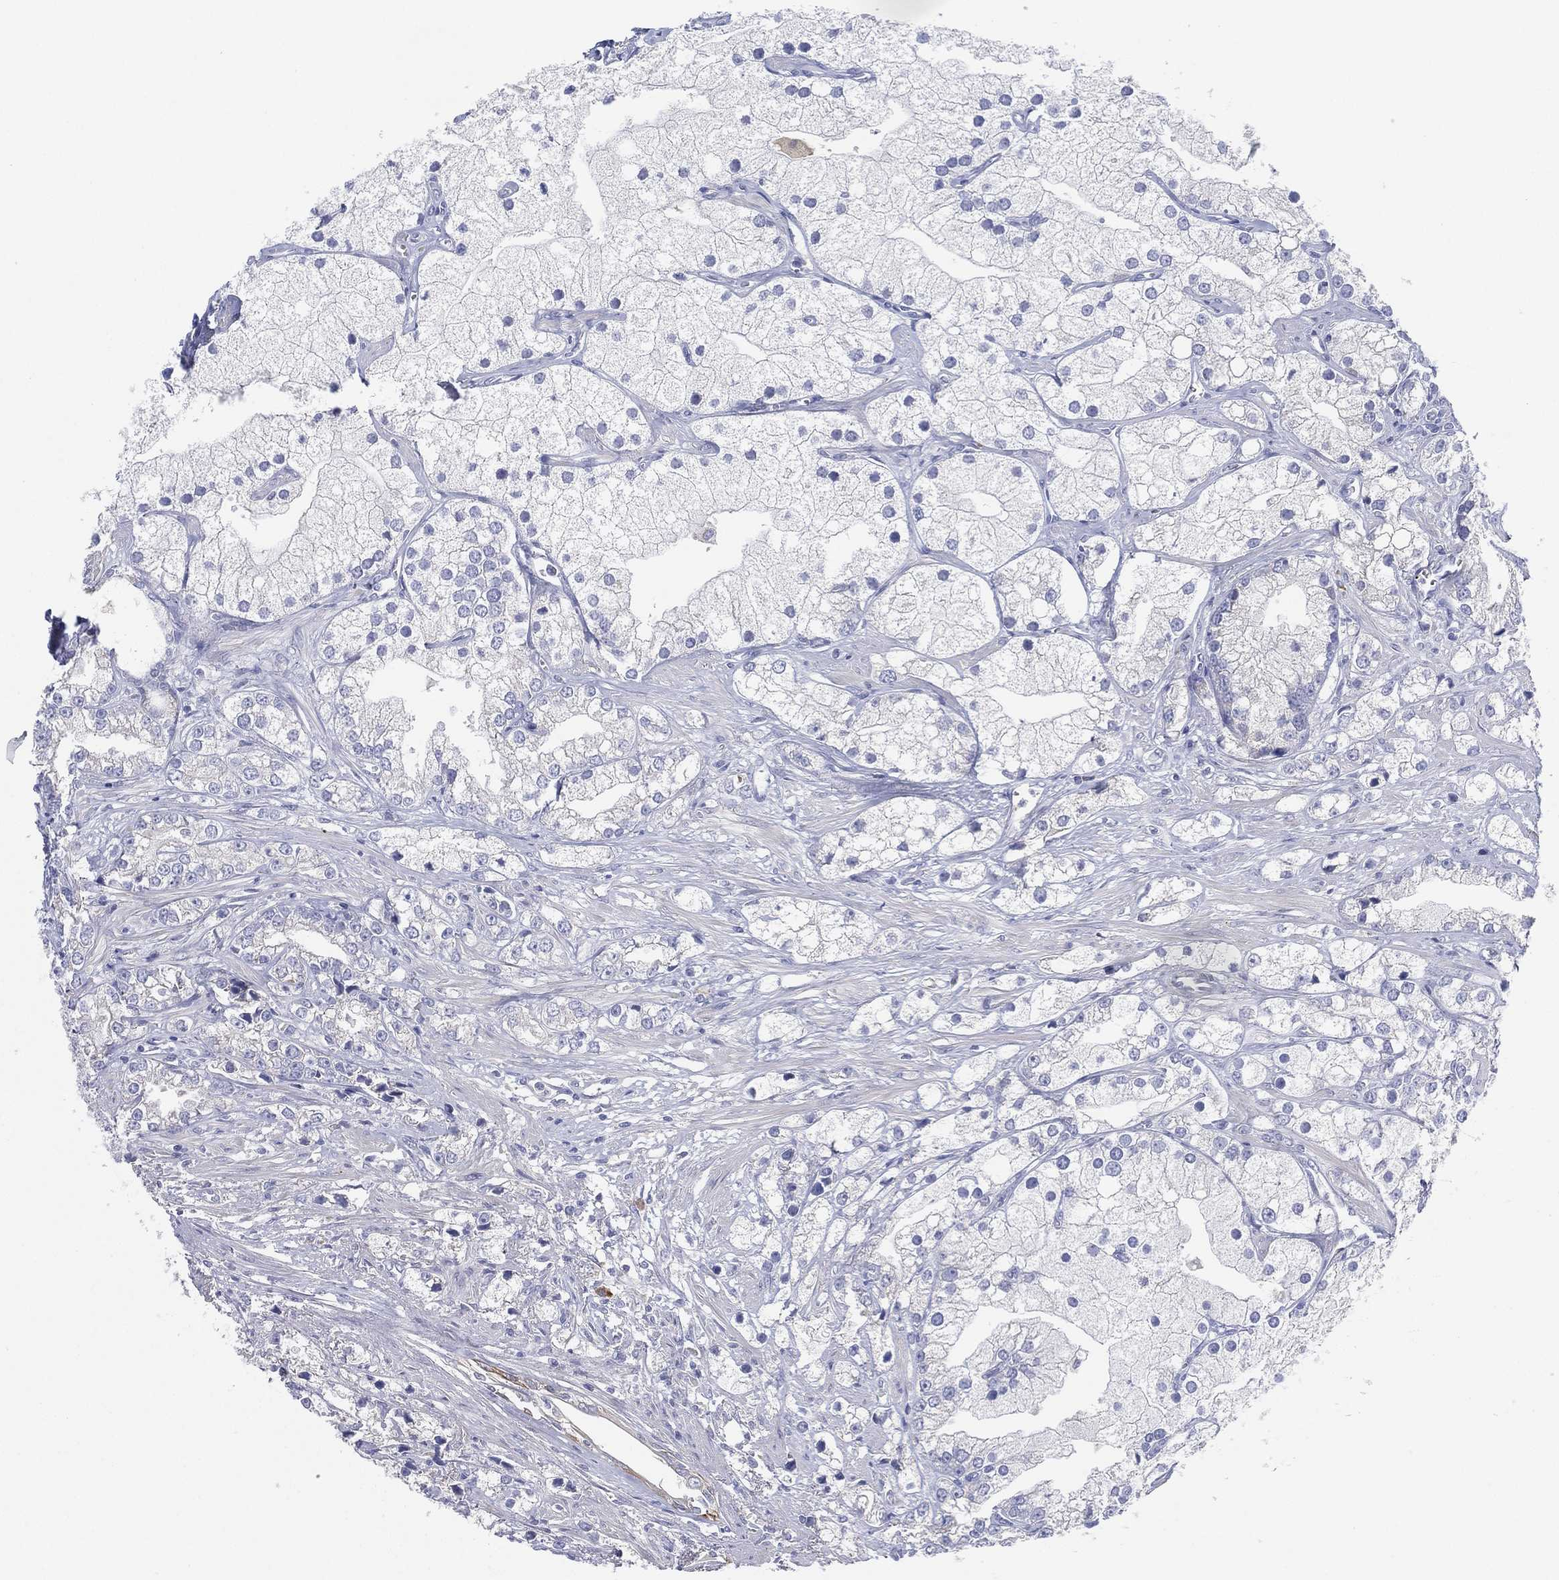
{"staining": {"intensity": "negative", "quantity": "none", "location": "none"}, "tissue": "prostate cancer", "cell_type": "Tumor cells", "image_type": "cancer", "snomed": [{"axis": "morphology", "description": "Adenocarcinoma, NOS"}, {"axis": "topography", "description": "Prostate and seminal vesicle, NOS"}, {"axis": "topography", "description": "Prostate"}], "caption": "This is a histopathology image of immunohistochemistry (IHC) staining of prostate adenocarcinoma, which shows no positivity in tumor cells.", "gene": "TMEM40", "patient": {"sex": "male", "age": 79}}